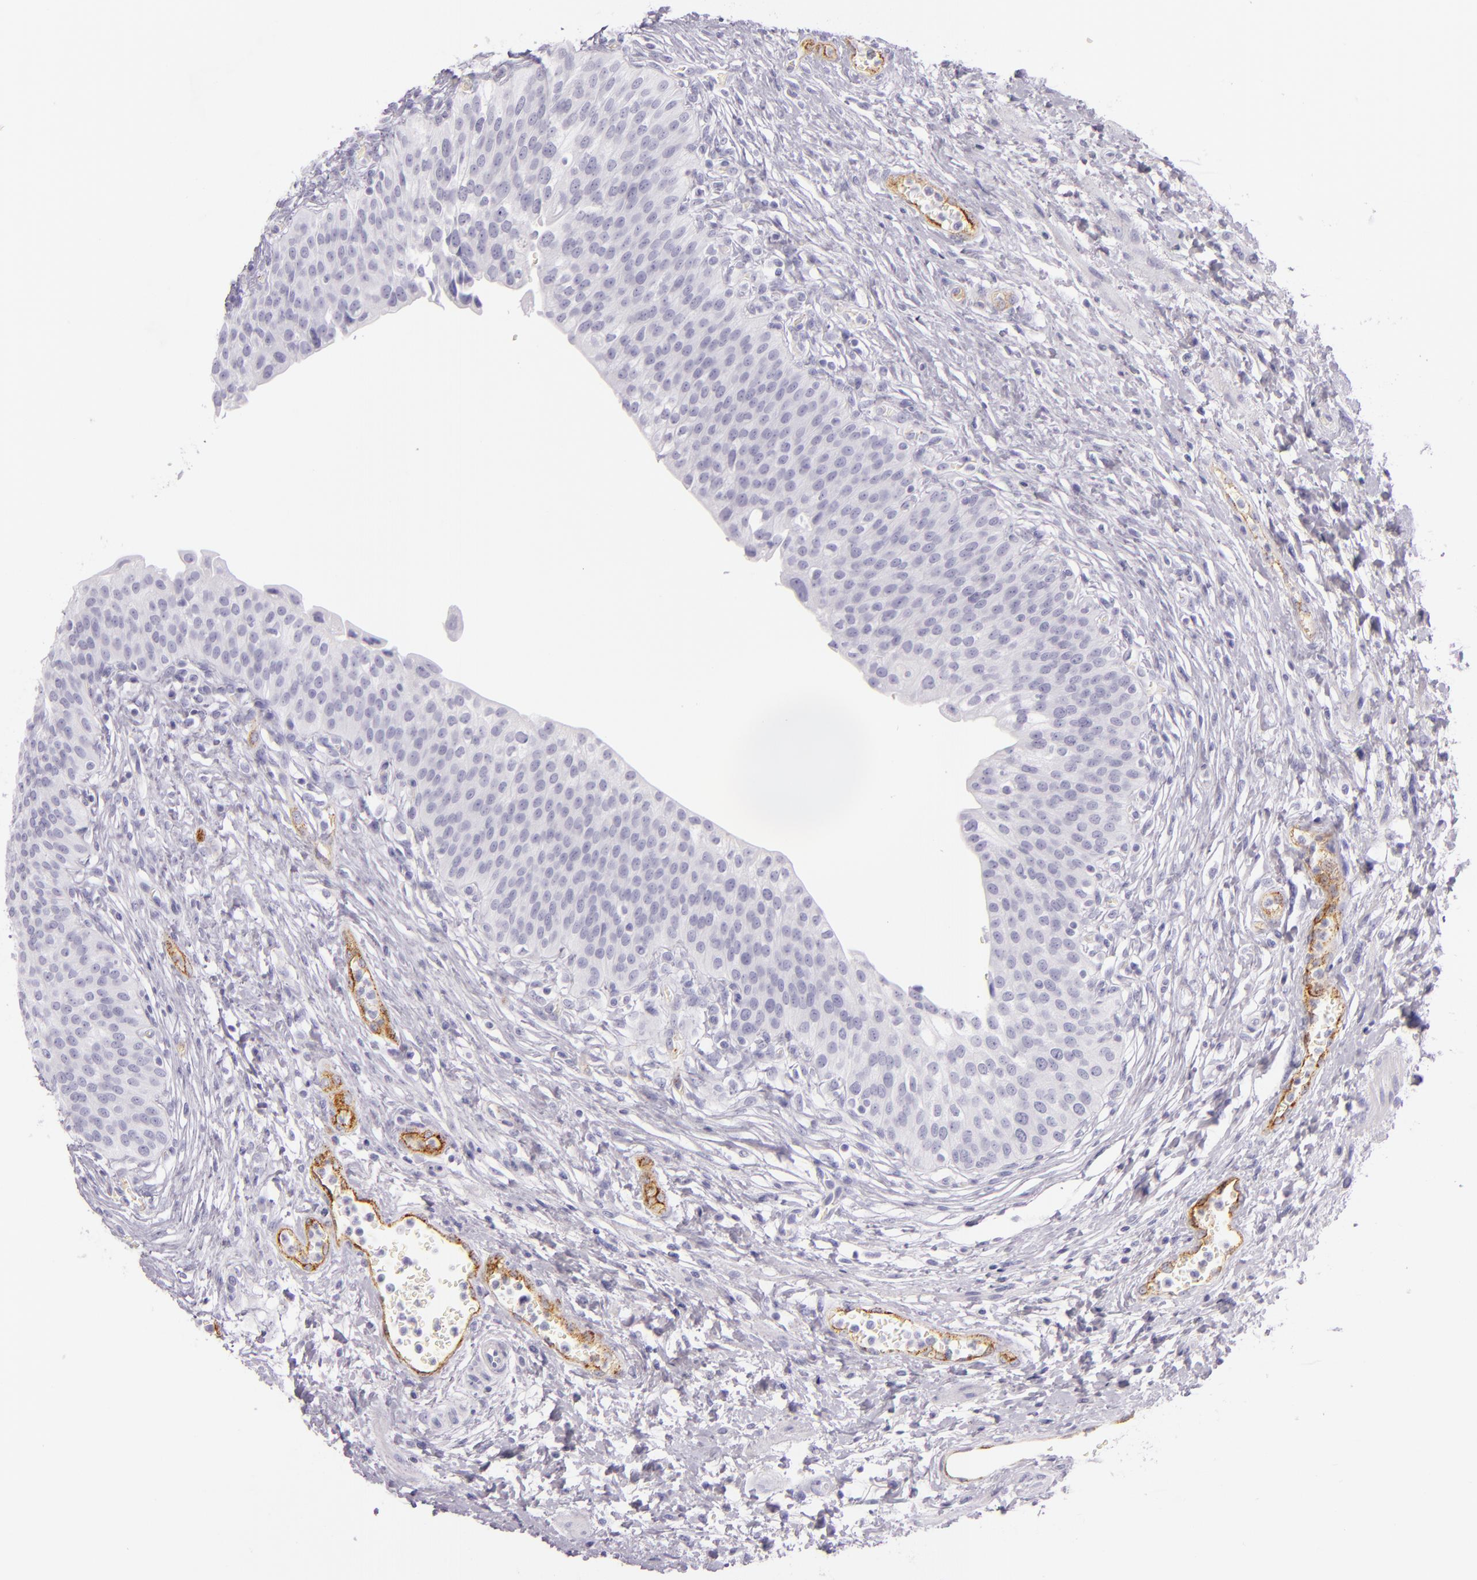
{"staining": {"intensity": "negative", "quantity": "none", "location": "none"}, "tissue": "urinary bladder", "cell_type": "Urothelial cells", "image_type": "normal", "snomed": [{"axis": "morphology", "description": "Normal tissue, NOS"}, {"axis": "topography", "description": "Smooth muscle"}, {"axis": "topography", "description": "Urinary bladder"}], "caption": "Immunohistochemistry (IHC) photomicrograph of normal urinary bladder stained for a protein (brown), which reveals no positivity in urothelial cells.", "gene": "SELP", "patient": {"sex": "male", "age": 35}}